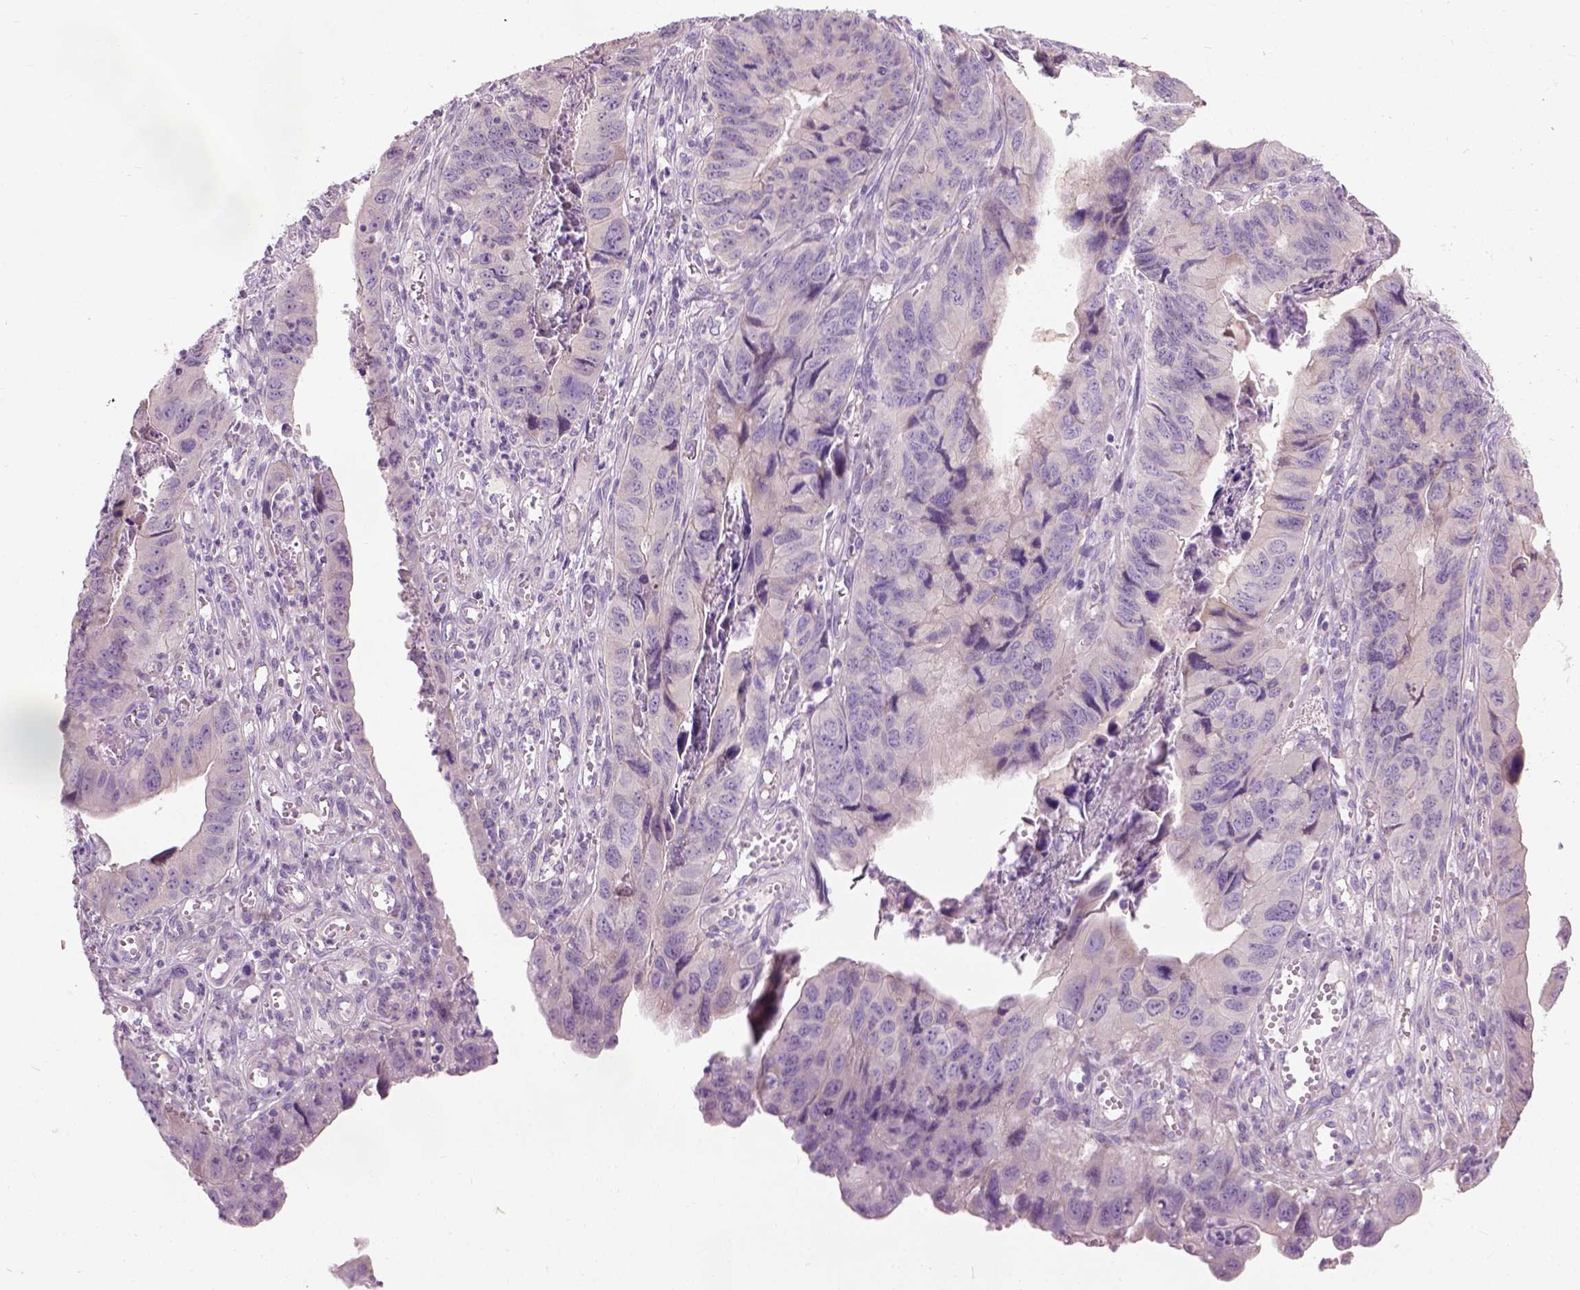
{"staining": {"intensity": "negative", "quantity": "none", "location": "none"}, "tissue": "stomach cancer", "cell_type": "Tumor cells", "image_type": "cancer", "snomed": [{"axis": "morphology", "description": "Adenocarcinoma, NOS"}, {"axis": "topography", "description": "Stomach, lower"}], "caption": "Immunohistochemistry of human adenocarcinoma (stomach) demonstrates no expression in tumor cells.", "gene": "TRIM72", "patient": {"sex": "male", "age": 77}}